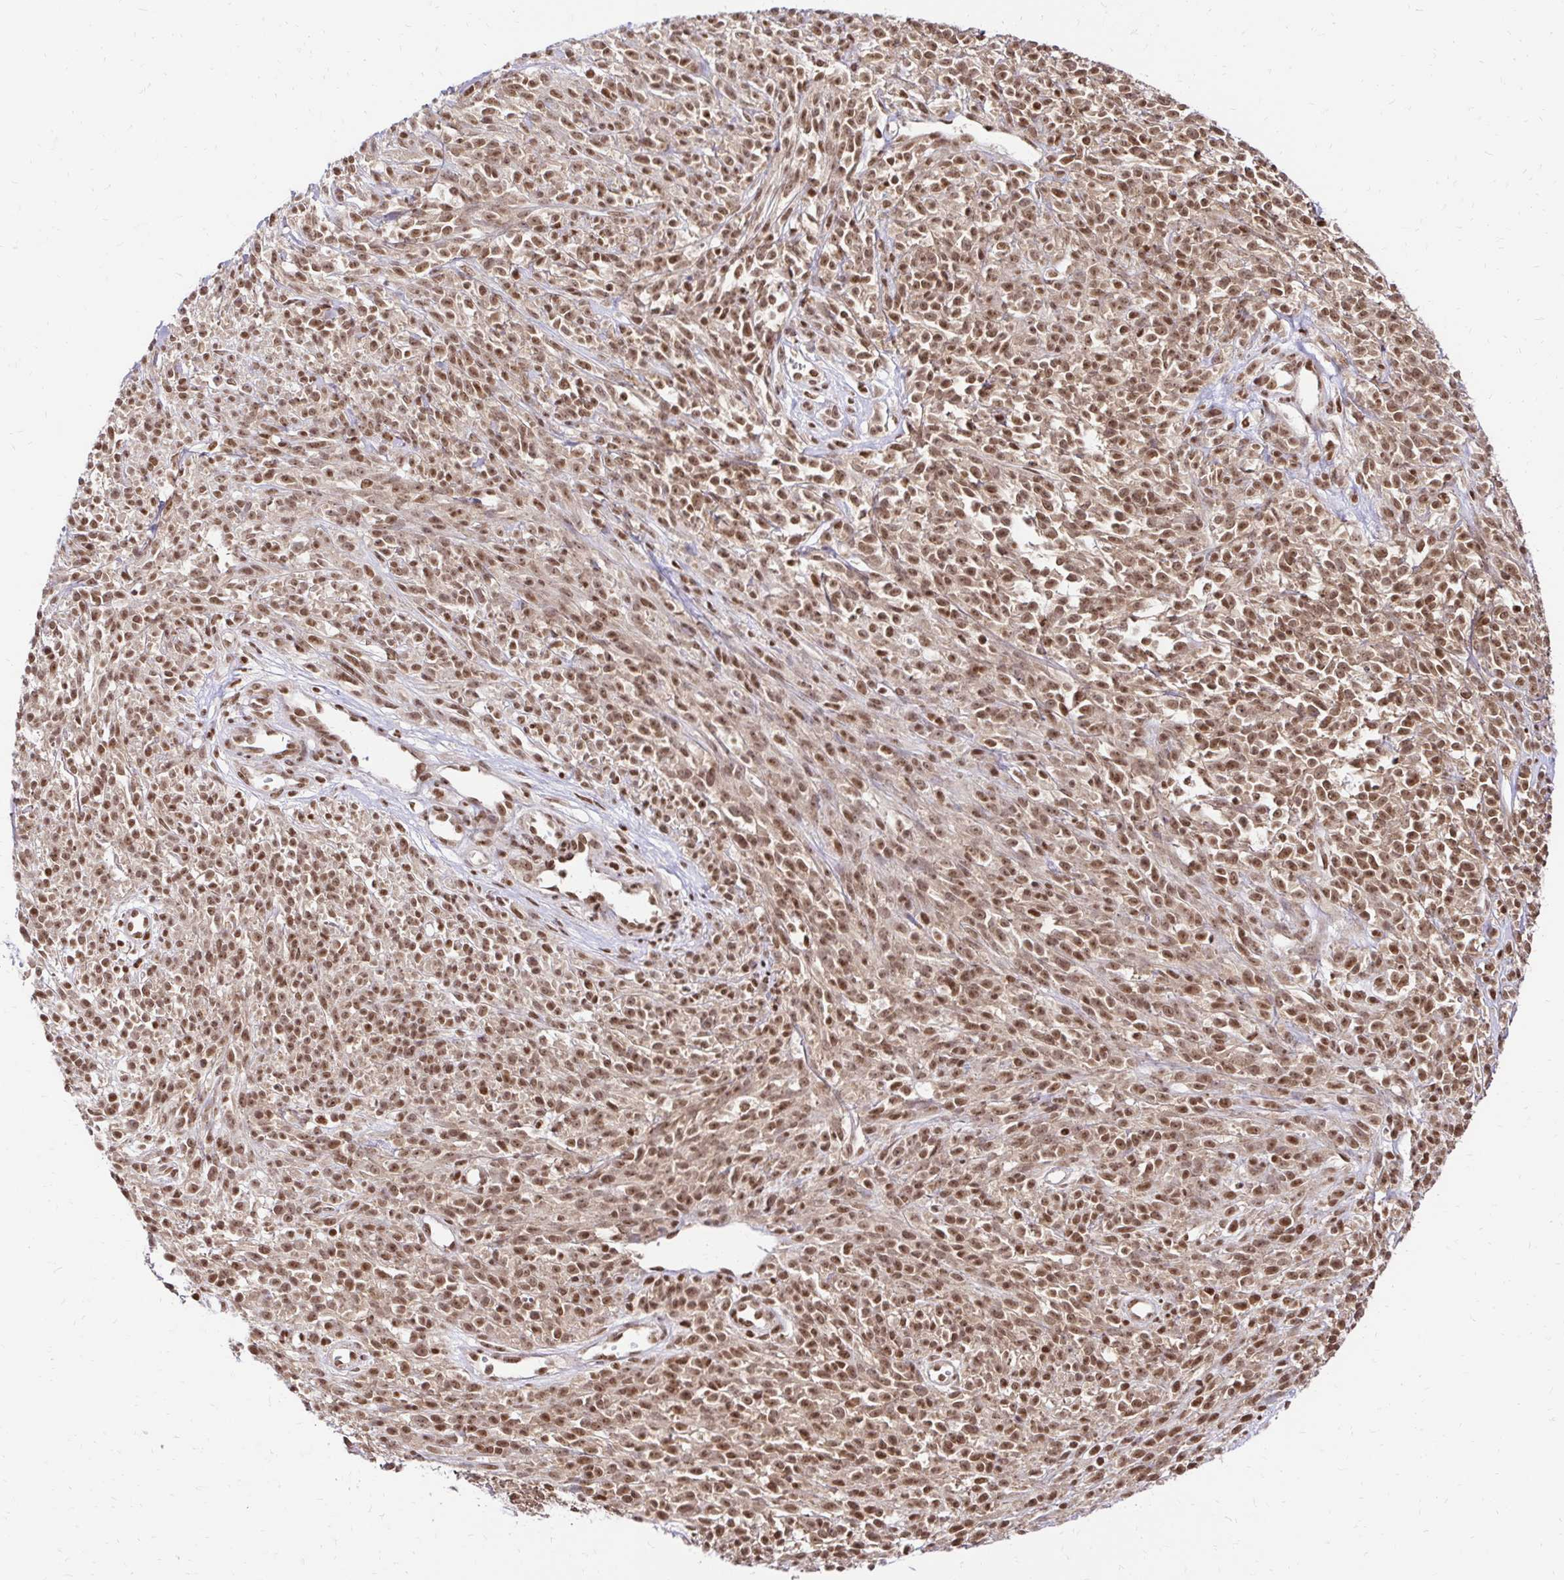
{"staining": {"intensity": "moderate", "quantity": ">75%", "location": "nuclear"}, "tissue": "melanoma", "cell_type": "Tumor cells", "image_type": "cancer", "snomed": [{"axis": "morphology", "description": "Malignant melanoma, NOS"}, {"axis": "topography", "description": "Skin"}, {"axis": "topography", "description": "Skin of trunk"}], "caption": "Tumor cells demonstrate medium levels of moderate nuclear expression in about >75% of cells in human melanoma. The protein is stained brown, and the nuclei are stained in blue (DAB (3,3'-diaminobenzidine) IHC with brightfield microscopy, high magnification).", "gene": "GLYR1", "patient": {"sex": "male", "age": 74}}